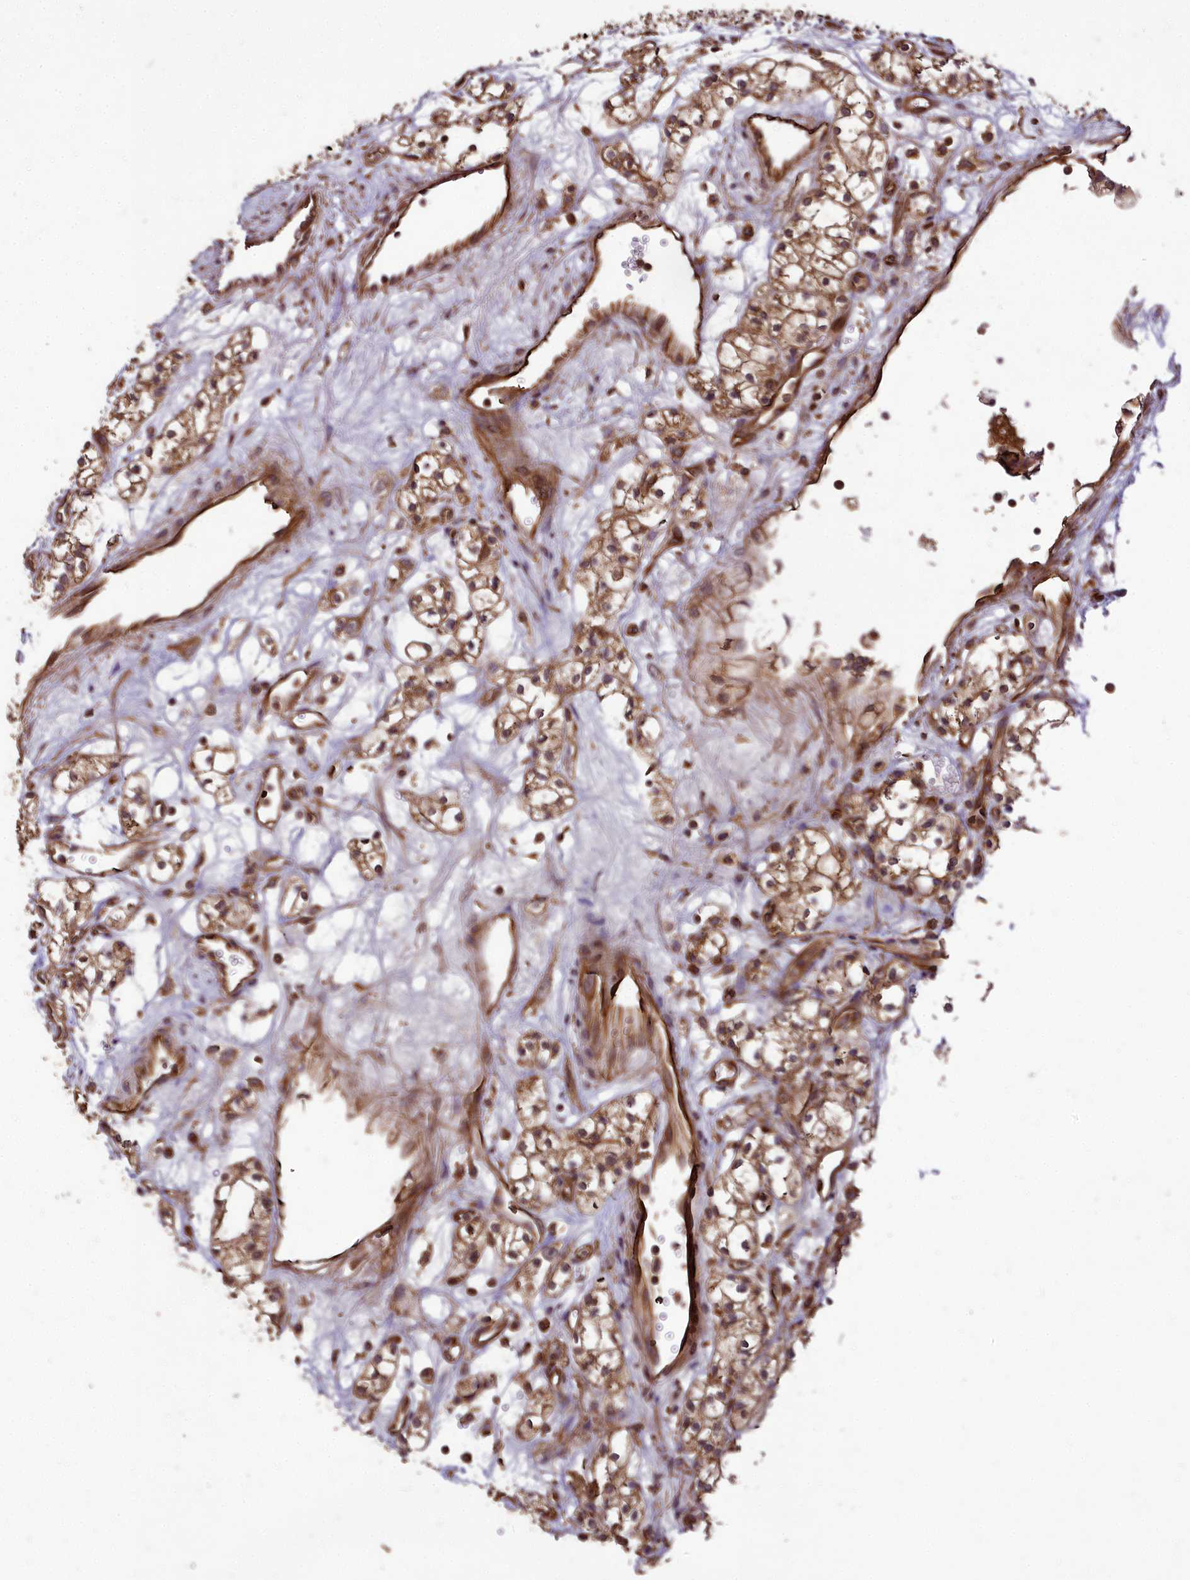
{"staining": {"intensity": "moderate", "quantity": ">75%", "location": "cytoplasmic/membranous"}, "tissue": "renal cancer", "cell_type": "Tumor cells", "image_type": "cancer", "snomed": [{"axis": "morphology", "description": "Adenocarcinoma, NOS"}, {"axis": "topography", "description": "Kidney"}], "caption": "A photomicrograph of human renal cancer stained for a protein displays moderate cytoplasmic/membranous brown staining in tumor cells.", "gene": "TTLL10", "patient": {"sex": "male", "age": 59}}